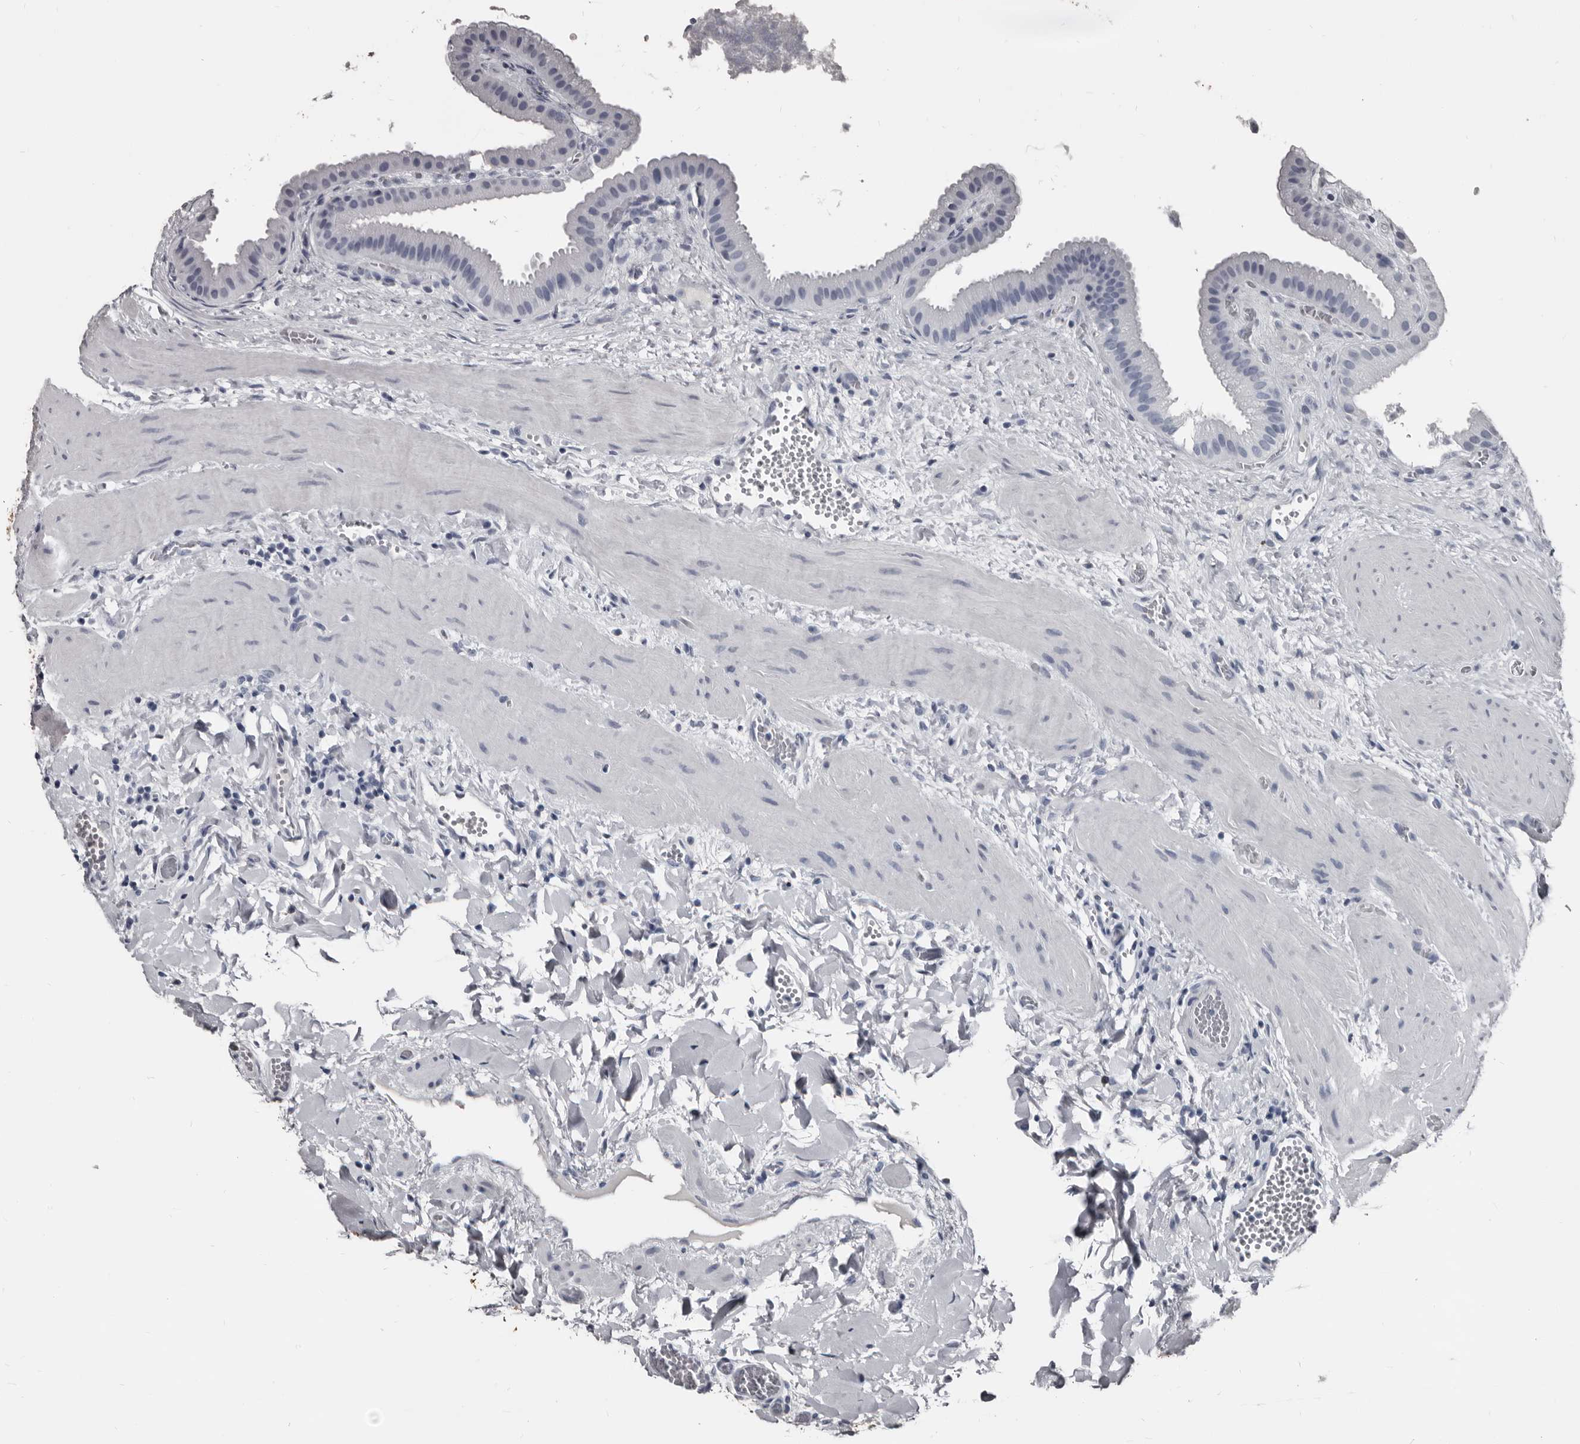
{"staining": {"intensity": "weak", "quantity": "<25%", "location": "cytoplasmic/membranous"}, "tissue": "gallbladder", "cell_type": "Glandular cells", "image_type": "normal", "snomed": [{"axis": "morphology", "description": "Normal tissue, NOS"}, {"axis": "topography", "description": "Gallbladder"}], "caption": "Glandular cells show no significant protein staining in benign gallbladder. Brightfield microscopy of immunohistochemistry (IHC) stained with DAB (brown) and hematoxylin (blue), captured at high magnification.", "gene": "GREB1", "patient": {"sex": "male", "age": 55}}